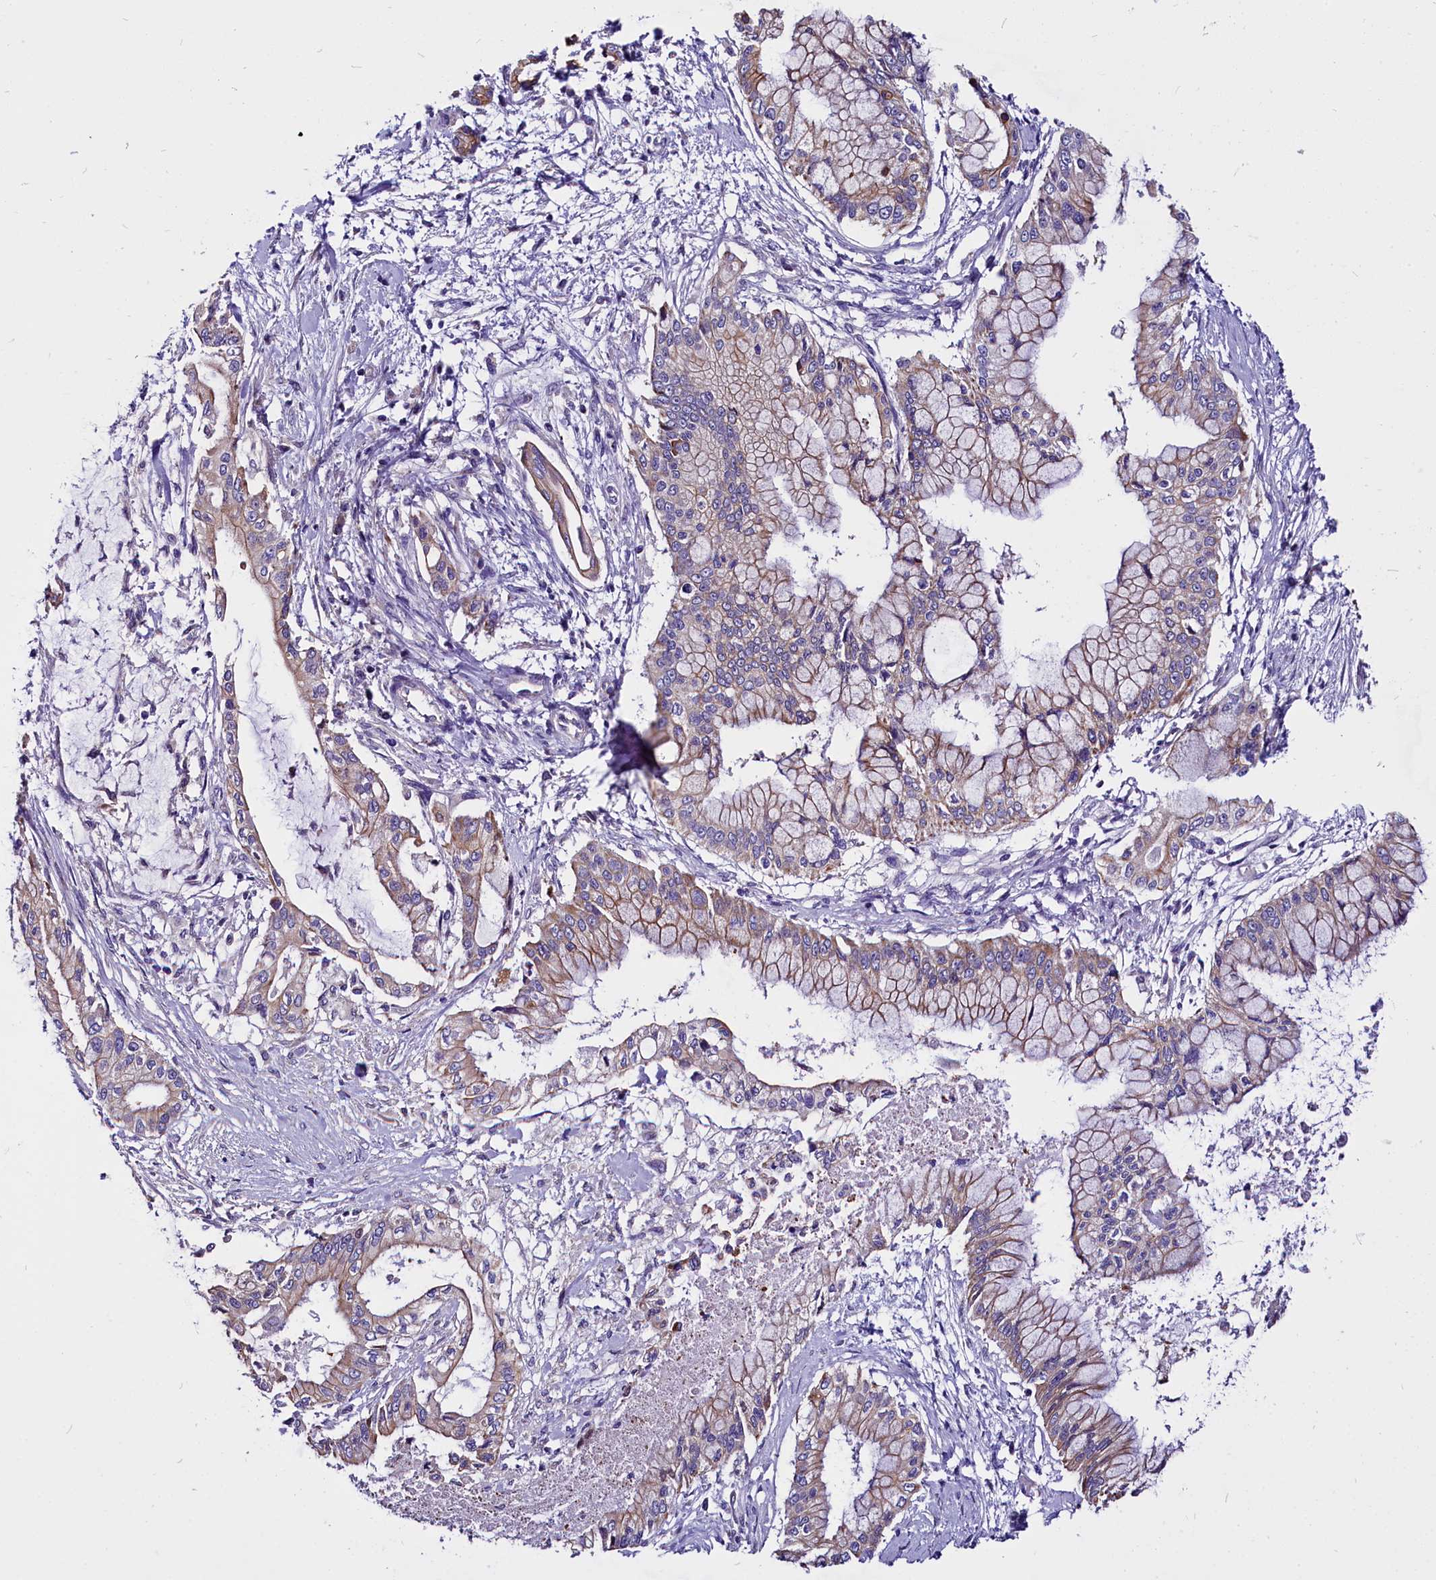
{"staining": {"intensity": "weak", "quantity": "25%-75%", "location": "cytoplasmic/membranous"}, "tissue": "pancreatic cancer", "cell_type": "Tumor cells", "image_type": "cancer", "snomed": [{"axis": "morphology", "description": "Adenocarcinoma, NOS"}, {"axis": "topography", "description": "Pancreas"}], "caption": "Pancreatic cancer (adenocarcinoma) stained for a protein (brown) exhibits weak cytoplasmic/membranous positive expression in approximately 25%-75% of tumor cells.", "gene": "CEP170", "patient": {"sex": "male", "age": 46}}